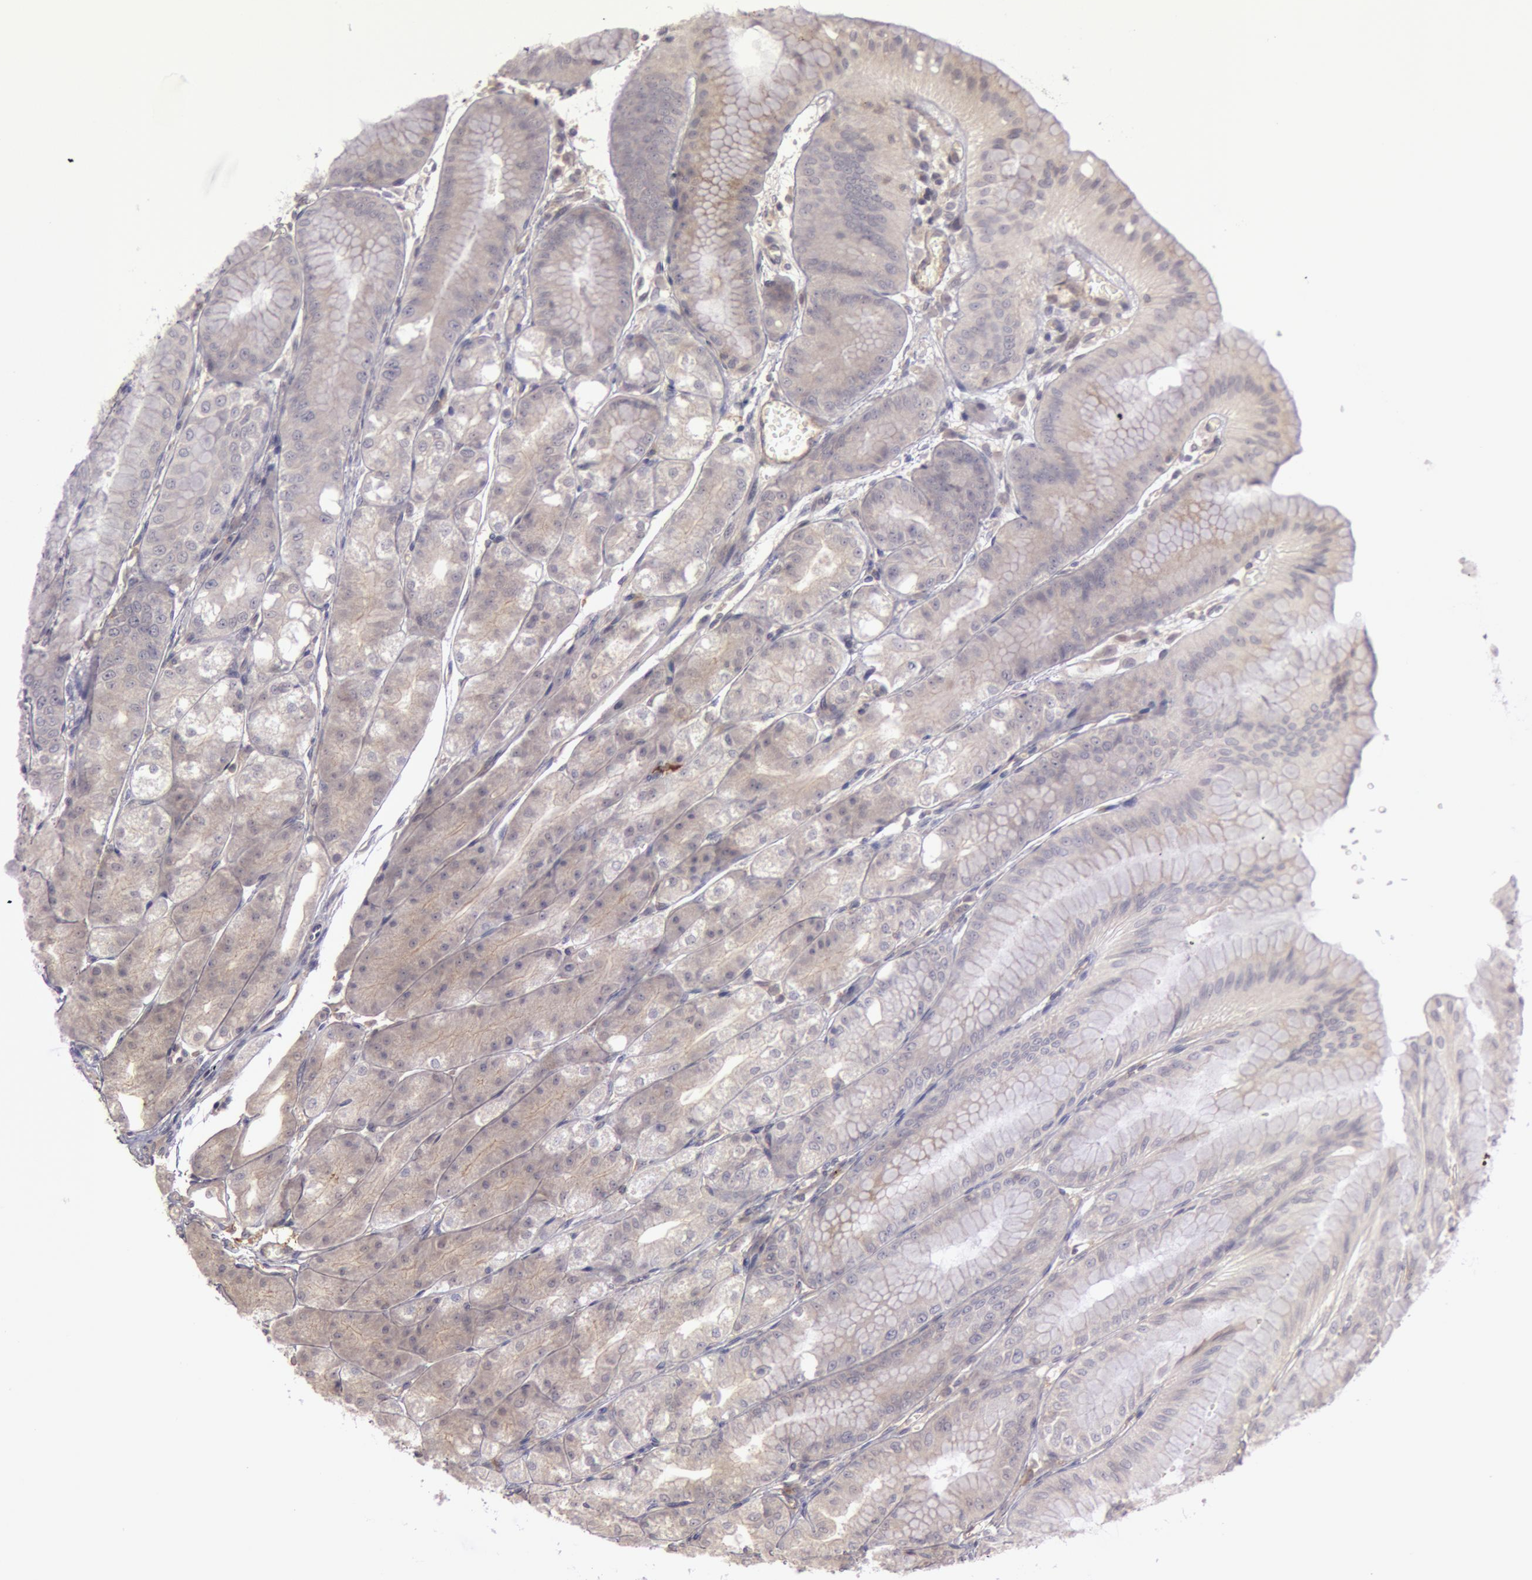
{"staining": {"intensity": "weak", "quantity": "25%-75%", "location": "cytoplasmic/membranous"}, "tissue": "stomach", "cell_type": "Glandular cells", "image_type": "normal", "snomed": [{"axis": "morphology", "description": "Normal tissue, NOS"}, {"axis": "topography", "description": "Stomach, lower"}], "caption": "Immunohistochemistry (DAB) staining of normal stomach exhibits weak cytoplasmic/membranous protein positivity in about 25%-75% of glandular cells. (IHC, brightfield microscopy, high magnification).", "gene": "TRIB2", "patient": {"sex": "male", "age": 71}}